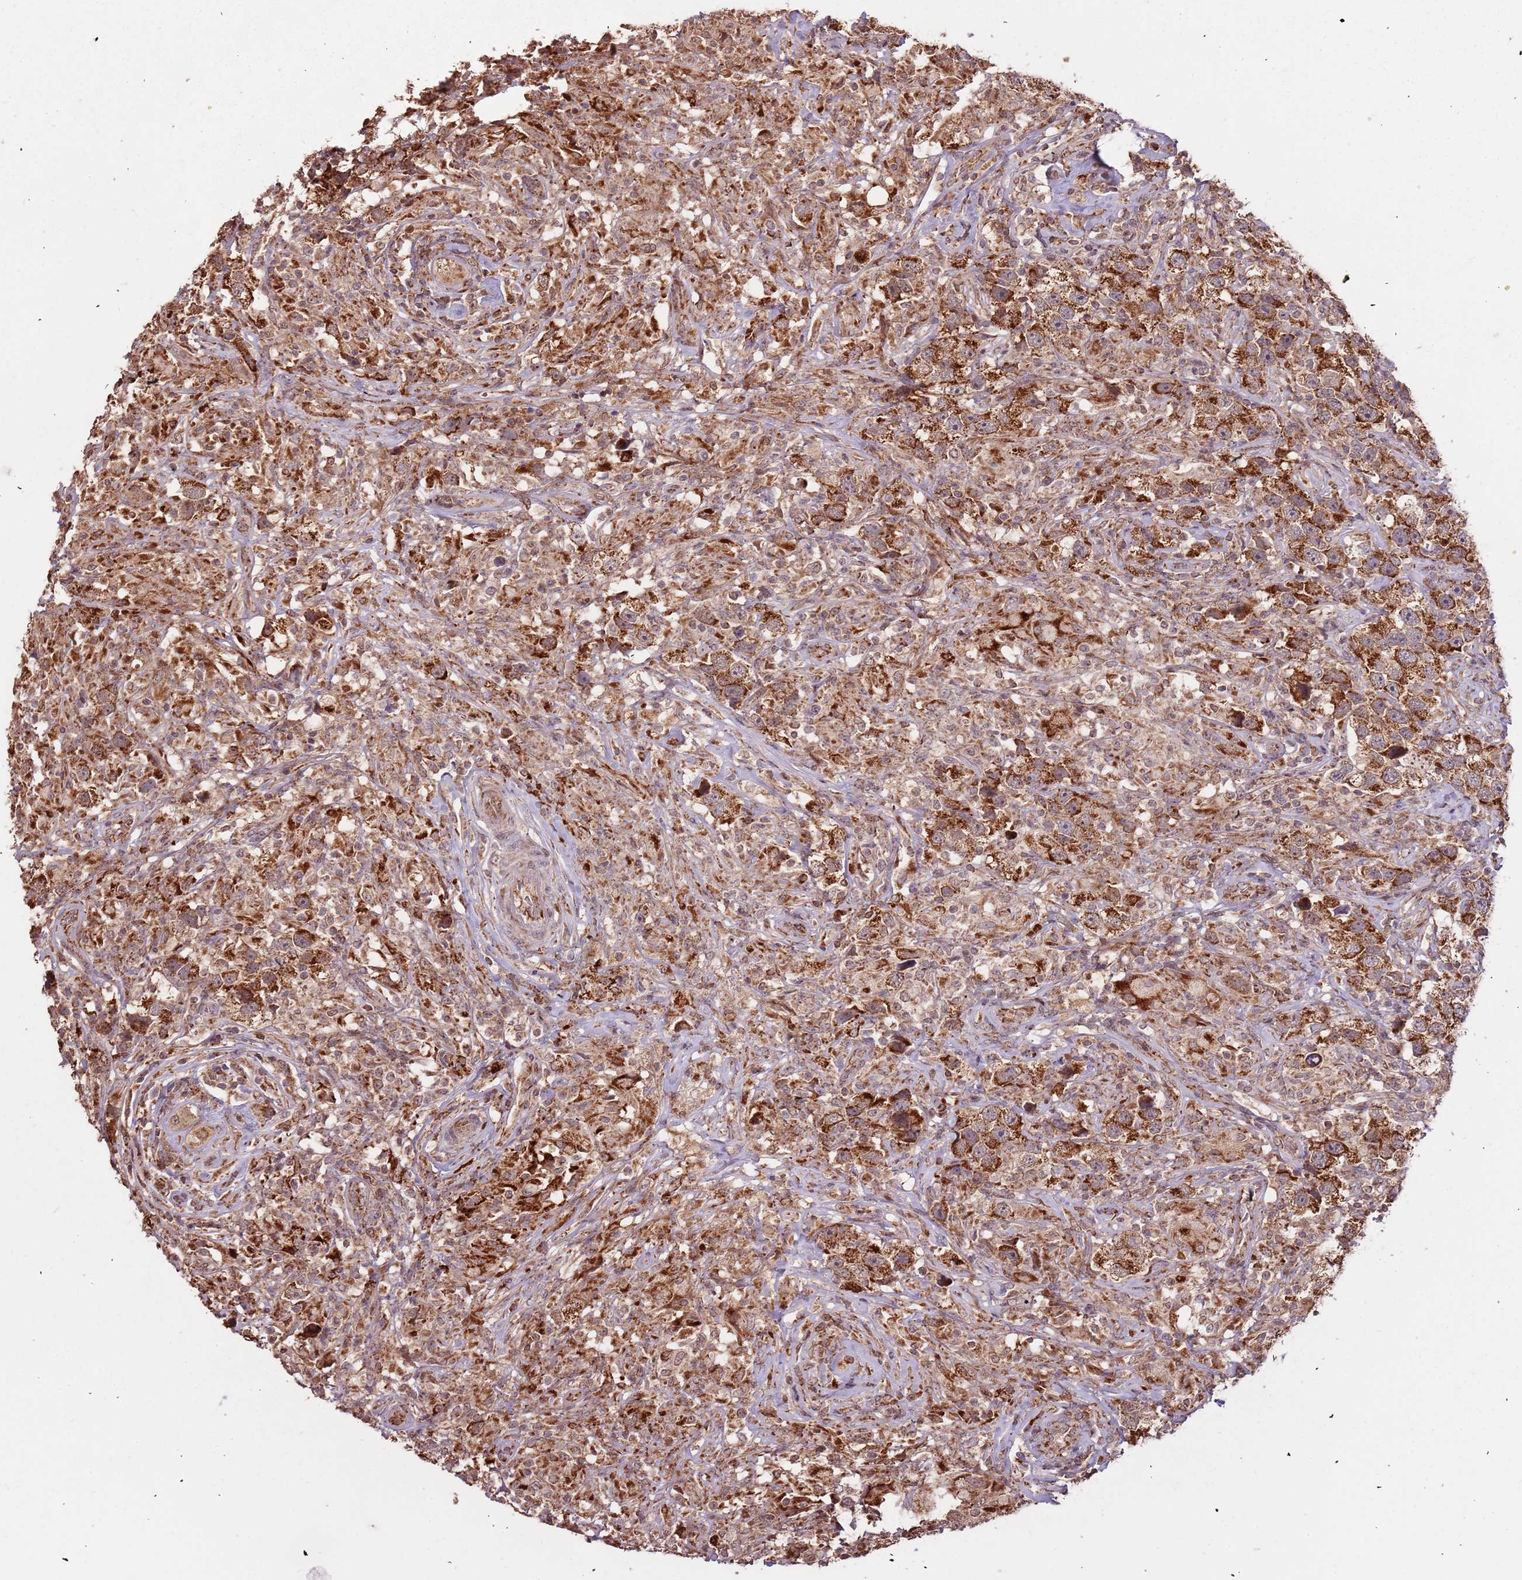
{"staining": {"intensity": "strong", "quantity": ">75%", "location": "cytoplasmic/membranous"}, "tissue": "testis cancer", "cell_type": "Tumor cells", "image_type": "cancer", "snomed": [{"axis": "morphology", "description": "Seminoma, NOS"}, {"axis": "topography", "description": "Testis"}], "caption": "A histopathology image of human testis cancer stained for a protein exhibits strong cytoplasmic/membranous brown staining in tumor cells. (brown staining indicates protein expression, while blue staining denotes nuclei).", "gene": "IL17RD", "patient": {"sex": "male", "age": 49}}